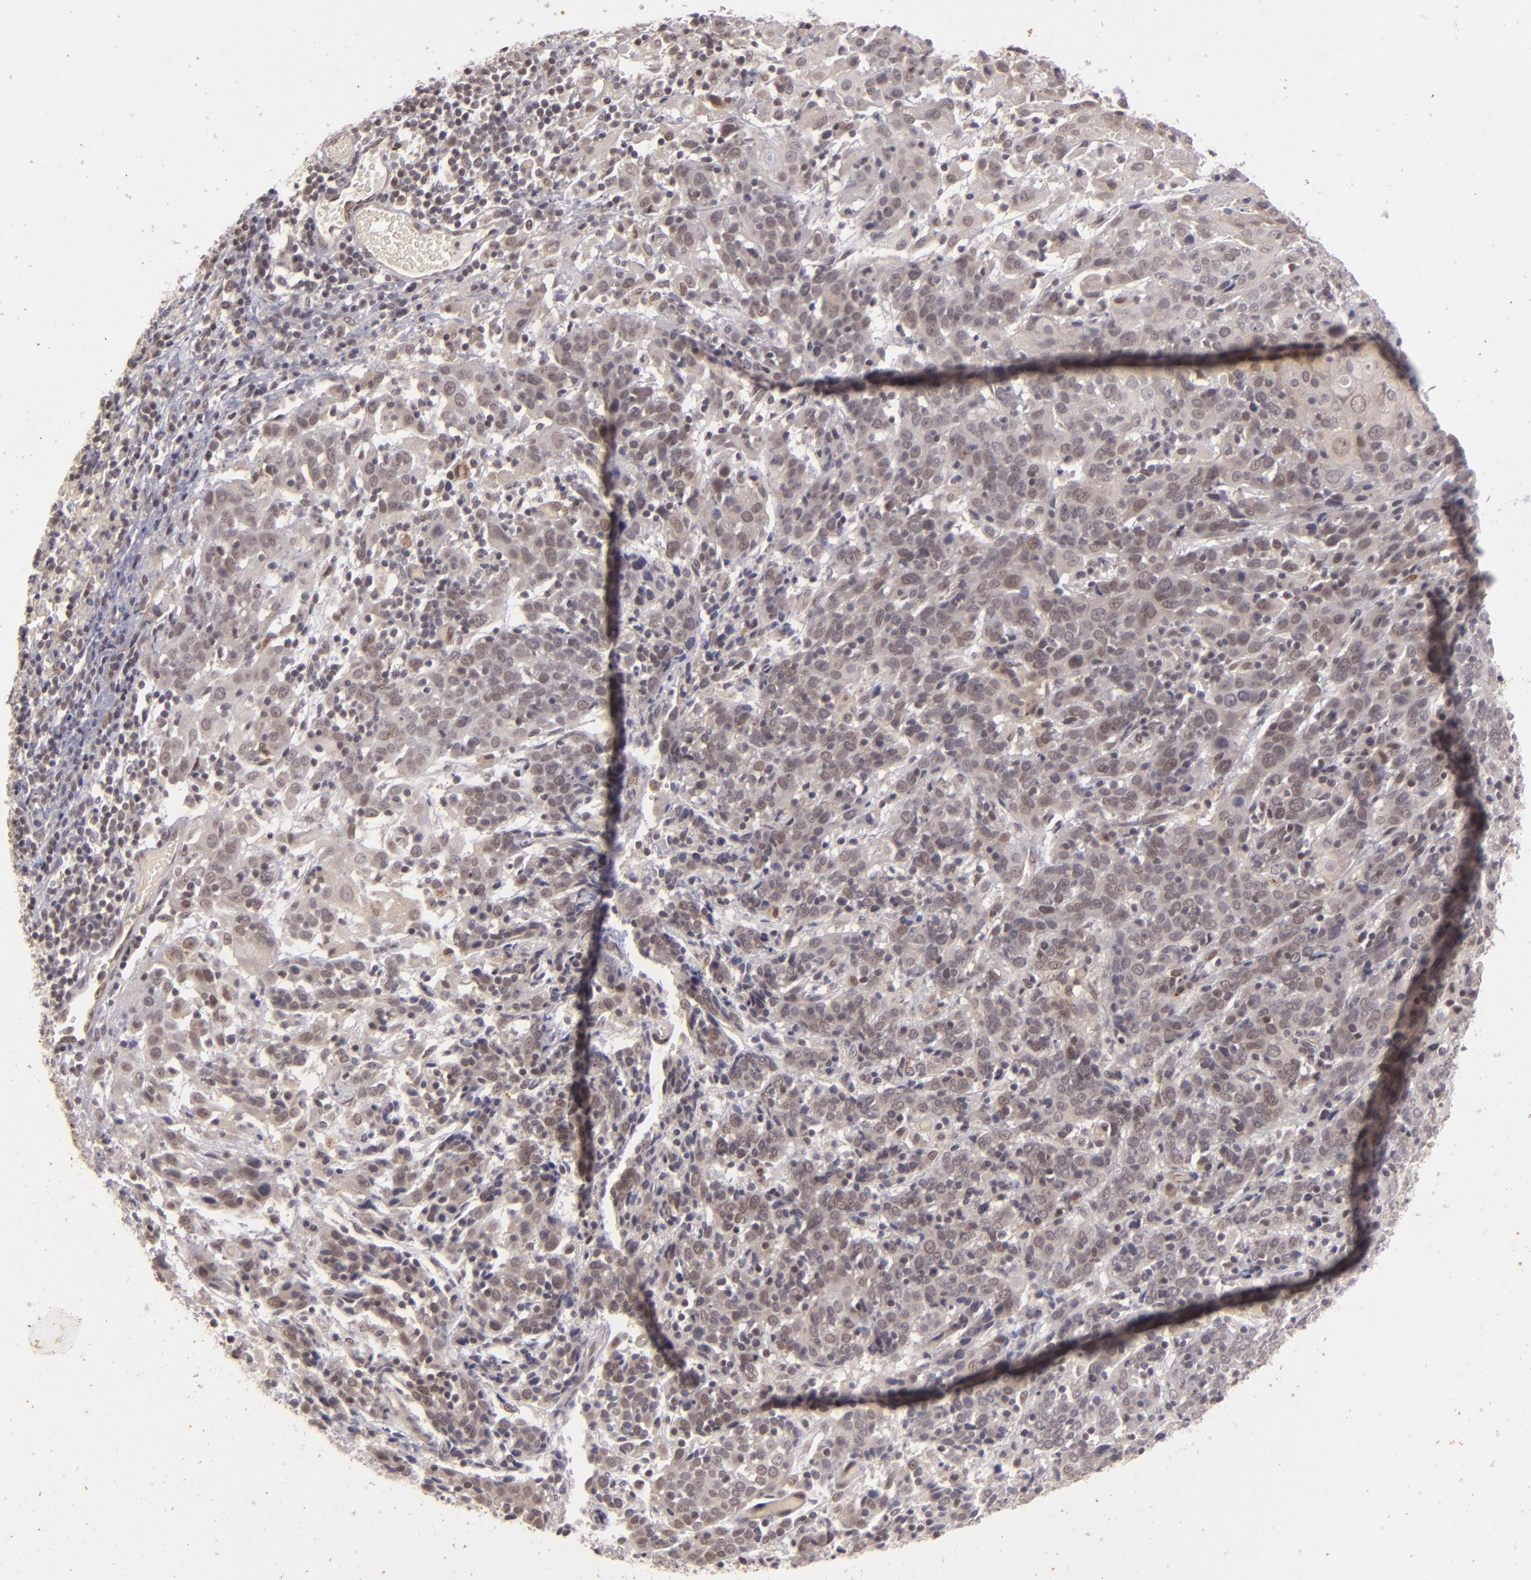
{"staining": {"intensity": "negative", "quantity": "none", "location": "none"}, "tissue": "cervical cancer", "cell_type": "Tumor cells", "image_type": "cancer", "snomed": [{"axis": "morphology", "description": "Normal tissue, NOS"}, {"axis": "morphology", "description": "Squamous cell carcinoma, NOS"}, {"axis": "topography", "description": "Cervix"}], "caption": "An image of human cervical squamous cell carcinoma is negative for staining in tumor cells.", "gene": "DFFA", "patient": {"sex": "female", "age": 67}}